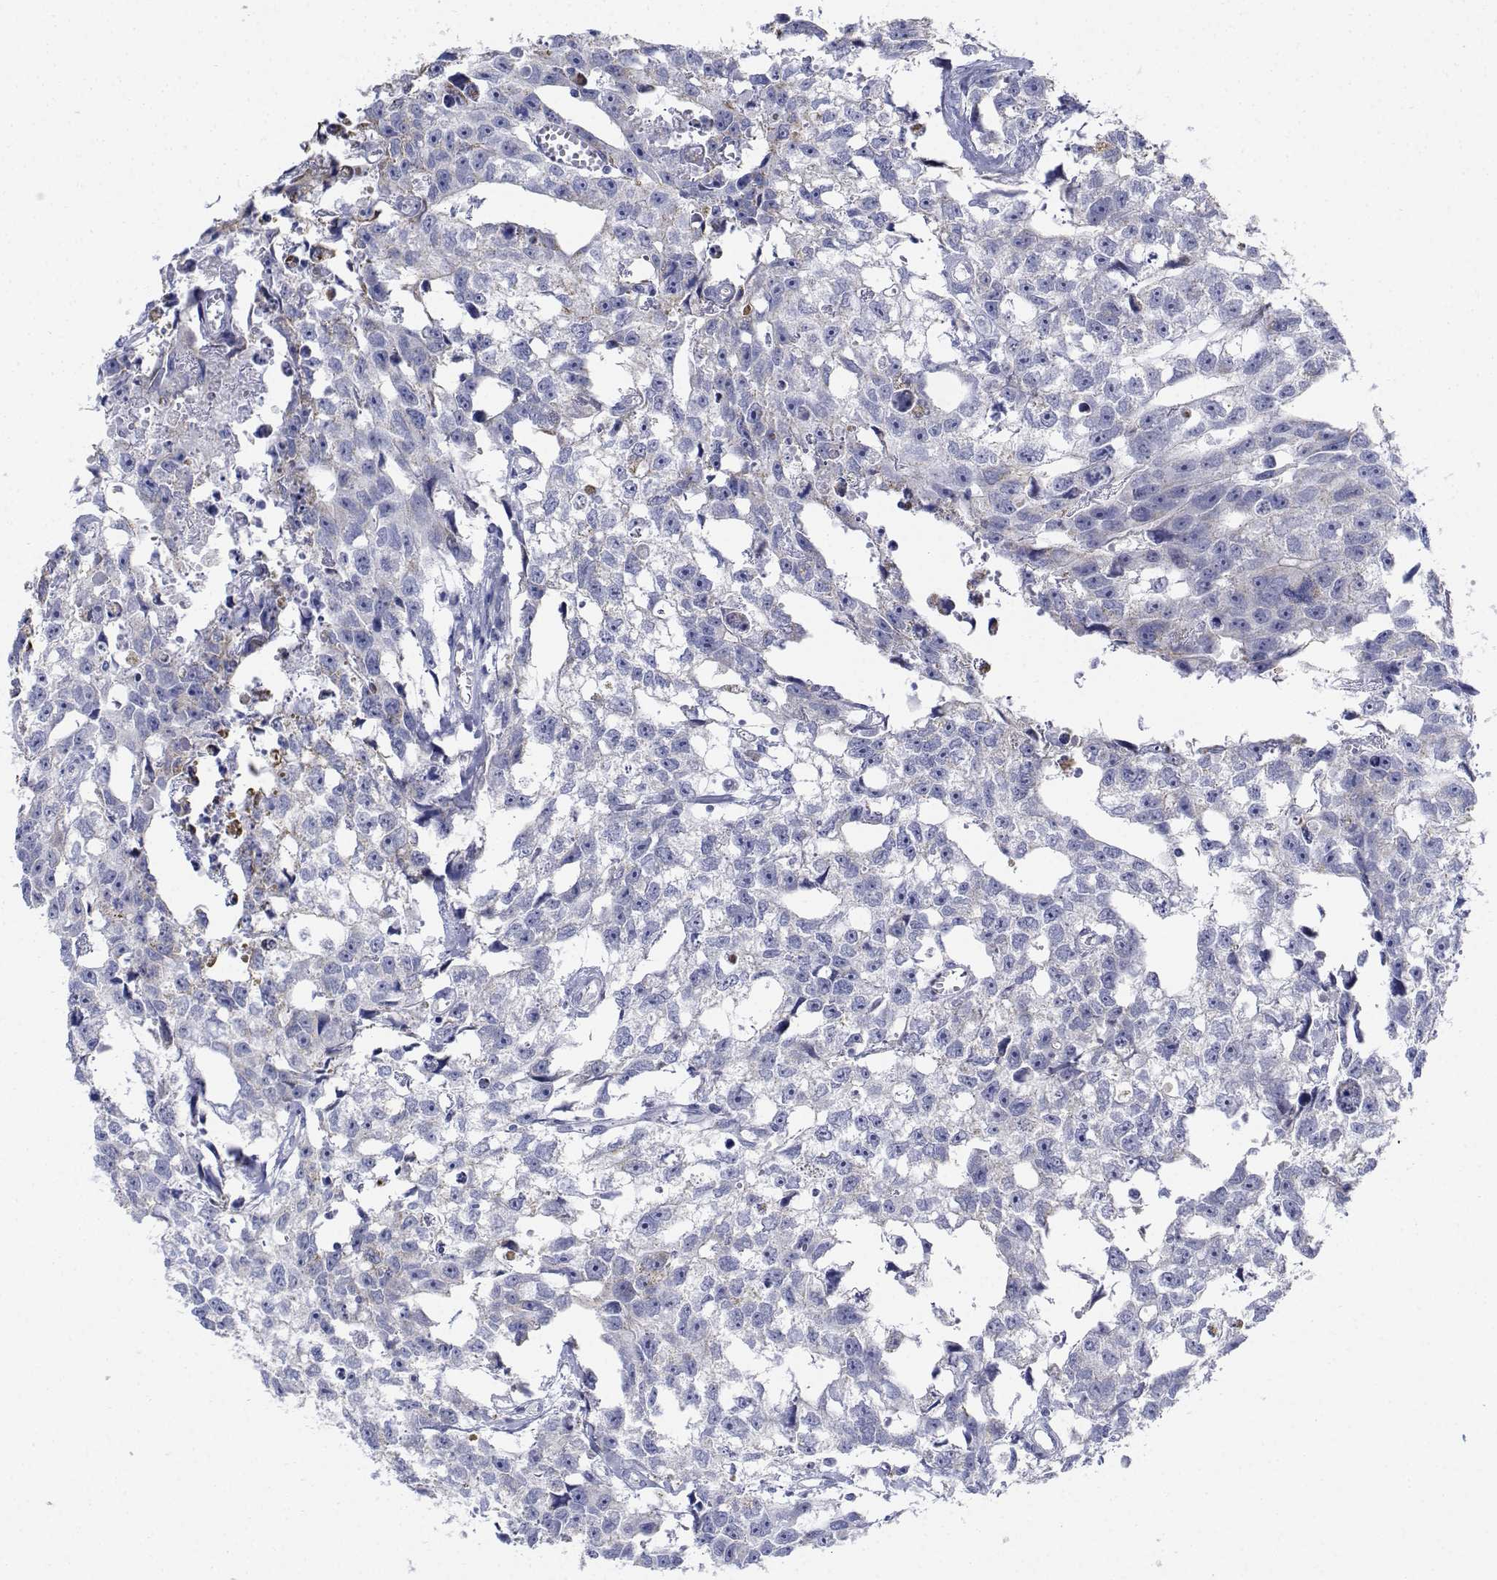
{"staining": {"intensity": "negative", "quantity": "none", "location": "none"}, "tissue": "testis cancer", "cell_type": "Tumor cells", "image_type": "cancer", "snomed": [{"axis": "morphology", "description": "Carcinoma, Embryonal, NOS"}, {"axis": "morphology", "description": "Teratoma, malignant, NOS"}, {"axis": "topography", "description": "Testis"}], "caption": "This is an immunohistochemistry (IHC) image of testis cancer (embryonal carcinoma). There is no staining in tumor cells.", "gene": "CDHR3", "patient": {"sex": "male", "age": 44}}